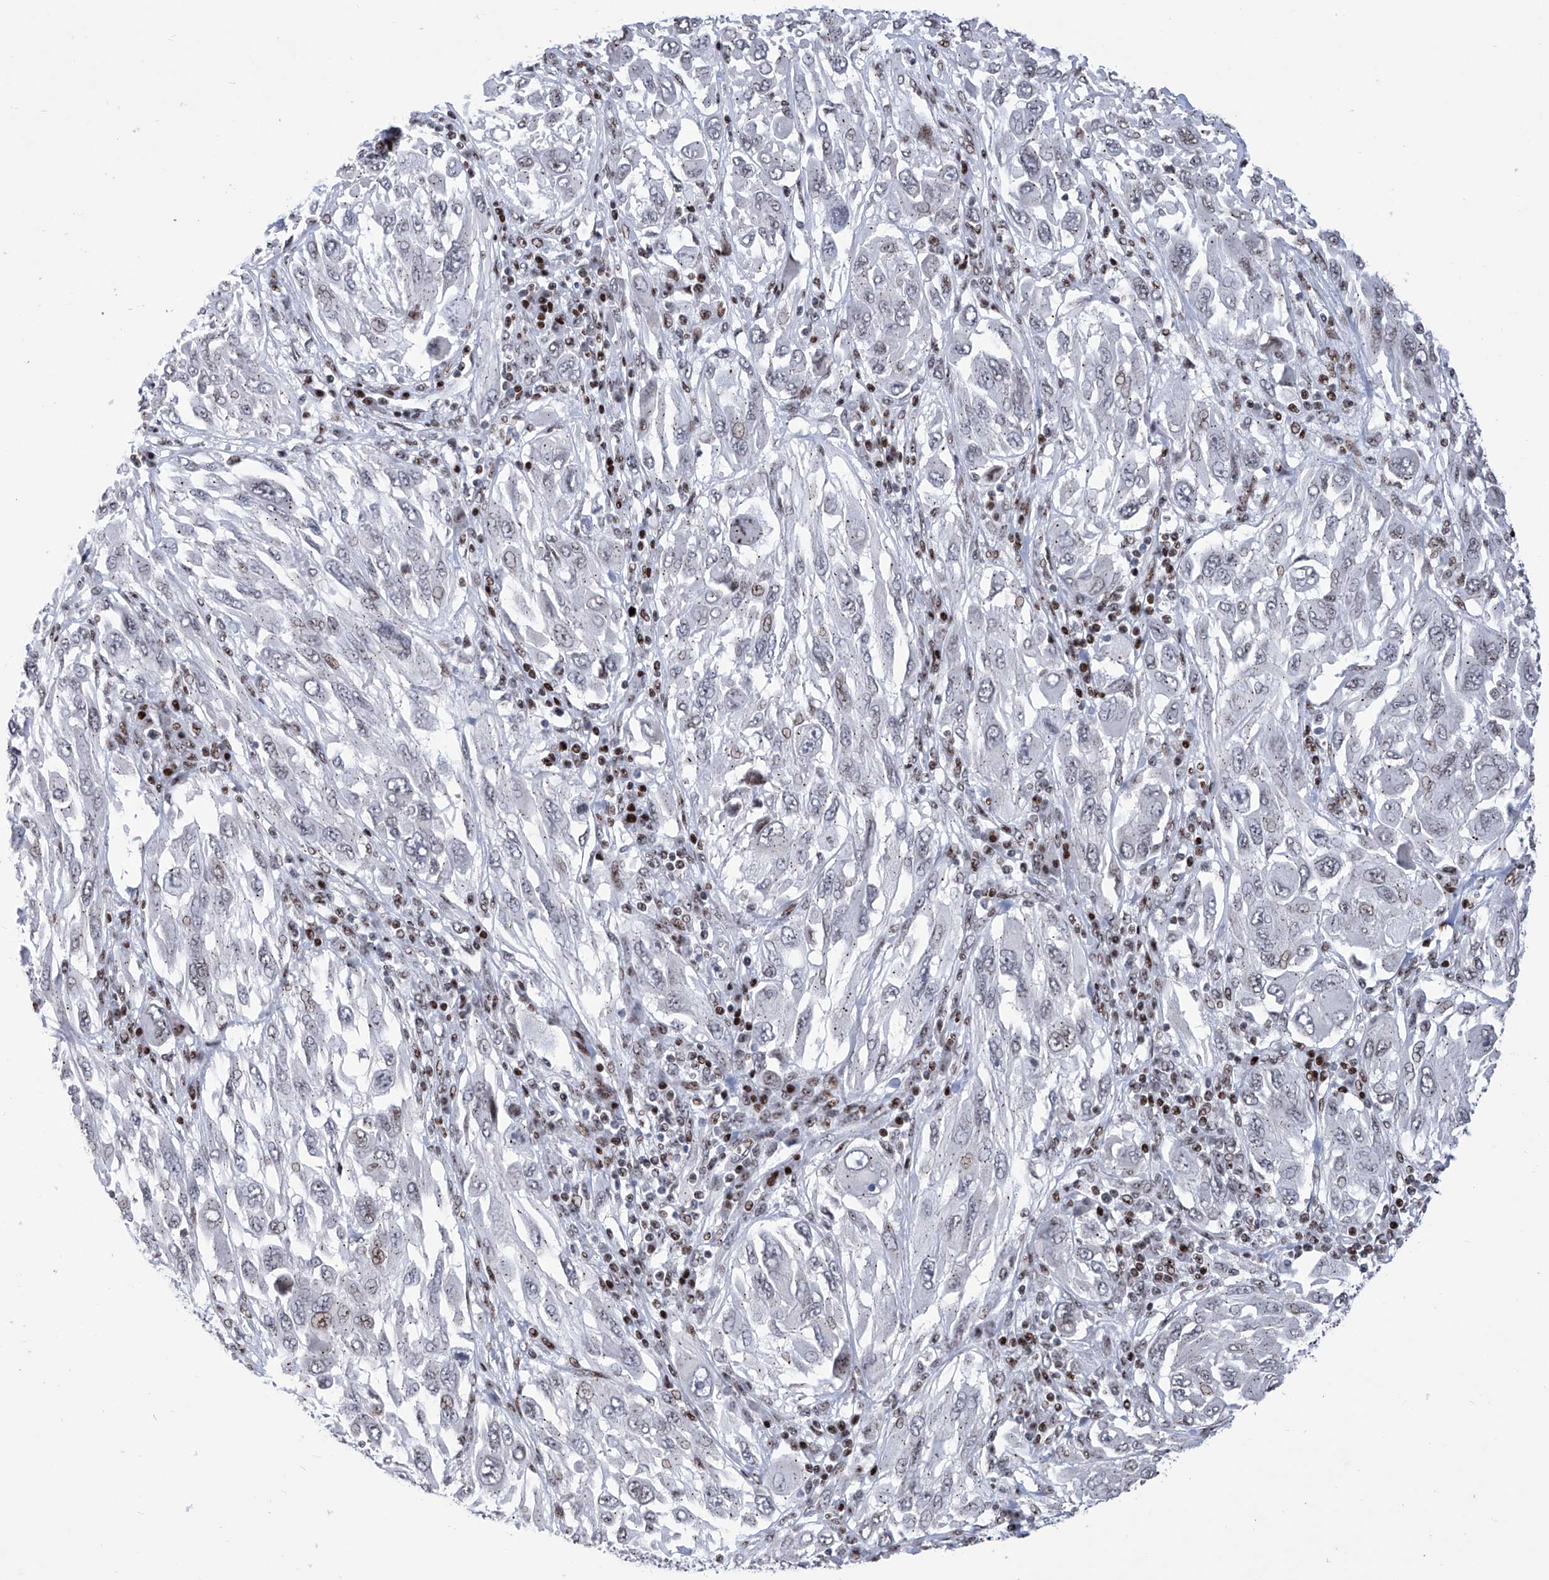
{"staining": {"intensity": "moderate", "quantity": "<25%", "location": "nuclear"}, "tissue": "melanoma", "cell_type": "Tumor cells", "image_type": "cancer", "snomed": [{"axis": "morphology", "description": "Malignant melanoma, NOS"}, {"axis": "topography", "description": "Skin"}], "caption": "Protein positivity by immunohistochemistry (IHC) demonstrates moderate nuclear expression in approximately <25% of tumor cells in melanoma.", "gene": "HEY2", "patient": {"sex": "female", "age": 91}}